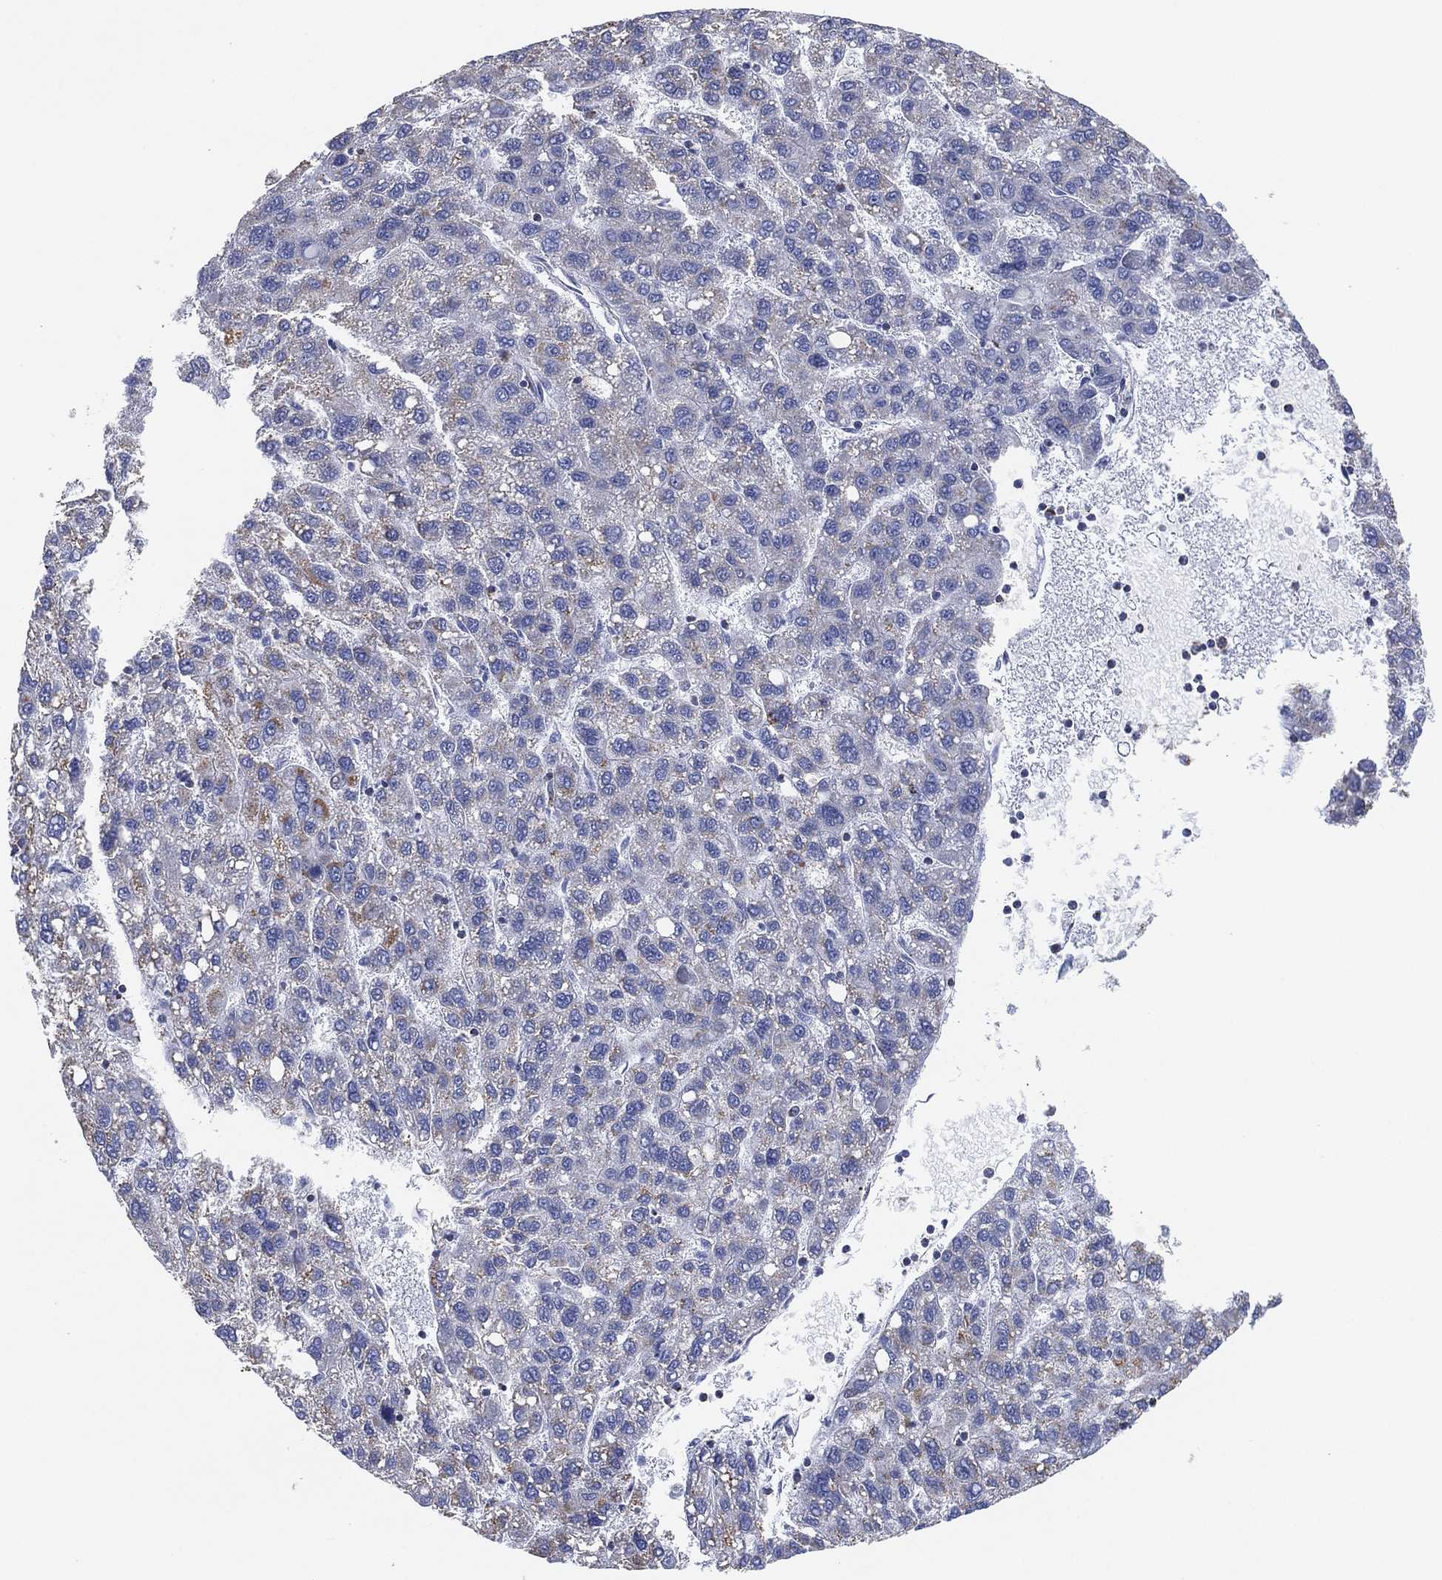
{"staining": {"intensity": "negative", "quantity": "none", "location": "none"}, "tissue": "liver cancer", "cell_type": "Tumor cells", "image_type": "cancer", "snomed": [{"axis": "morphology", "description": "Carcinoma, Hepatocellular, NOS"}, {"axis": "topography", "description": "Liver"}], "caption": "Immunohistochemistry of liver cancer (hepatocellular carcinoma) reveals no expression in tumor cells.", "gene": "CFTR", "patient": {"sex": "female", "age": 82}}